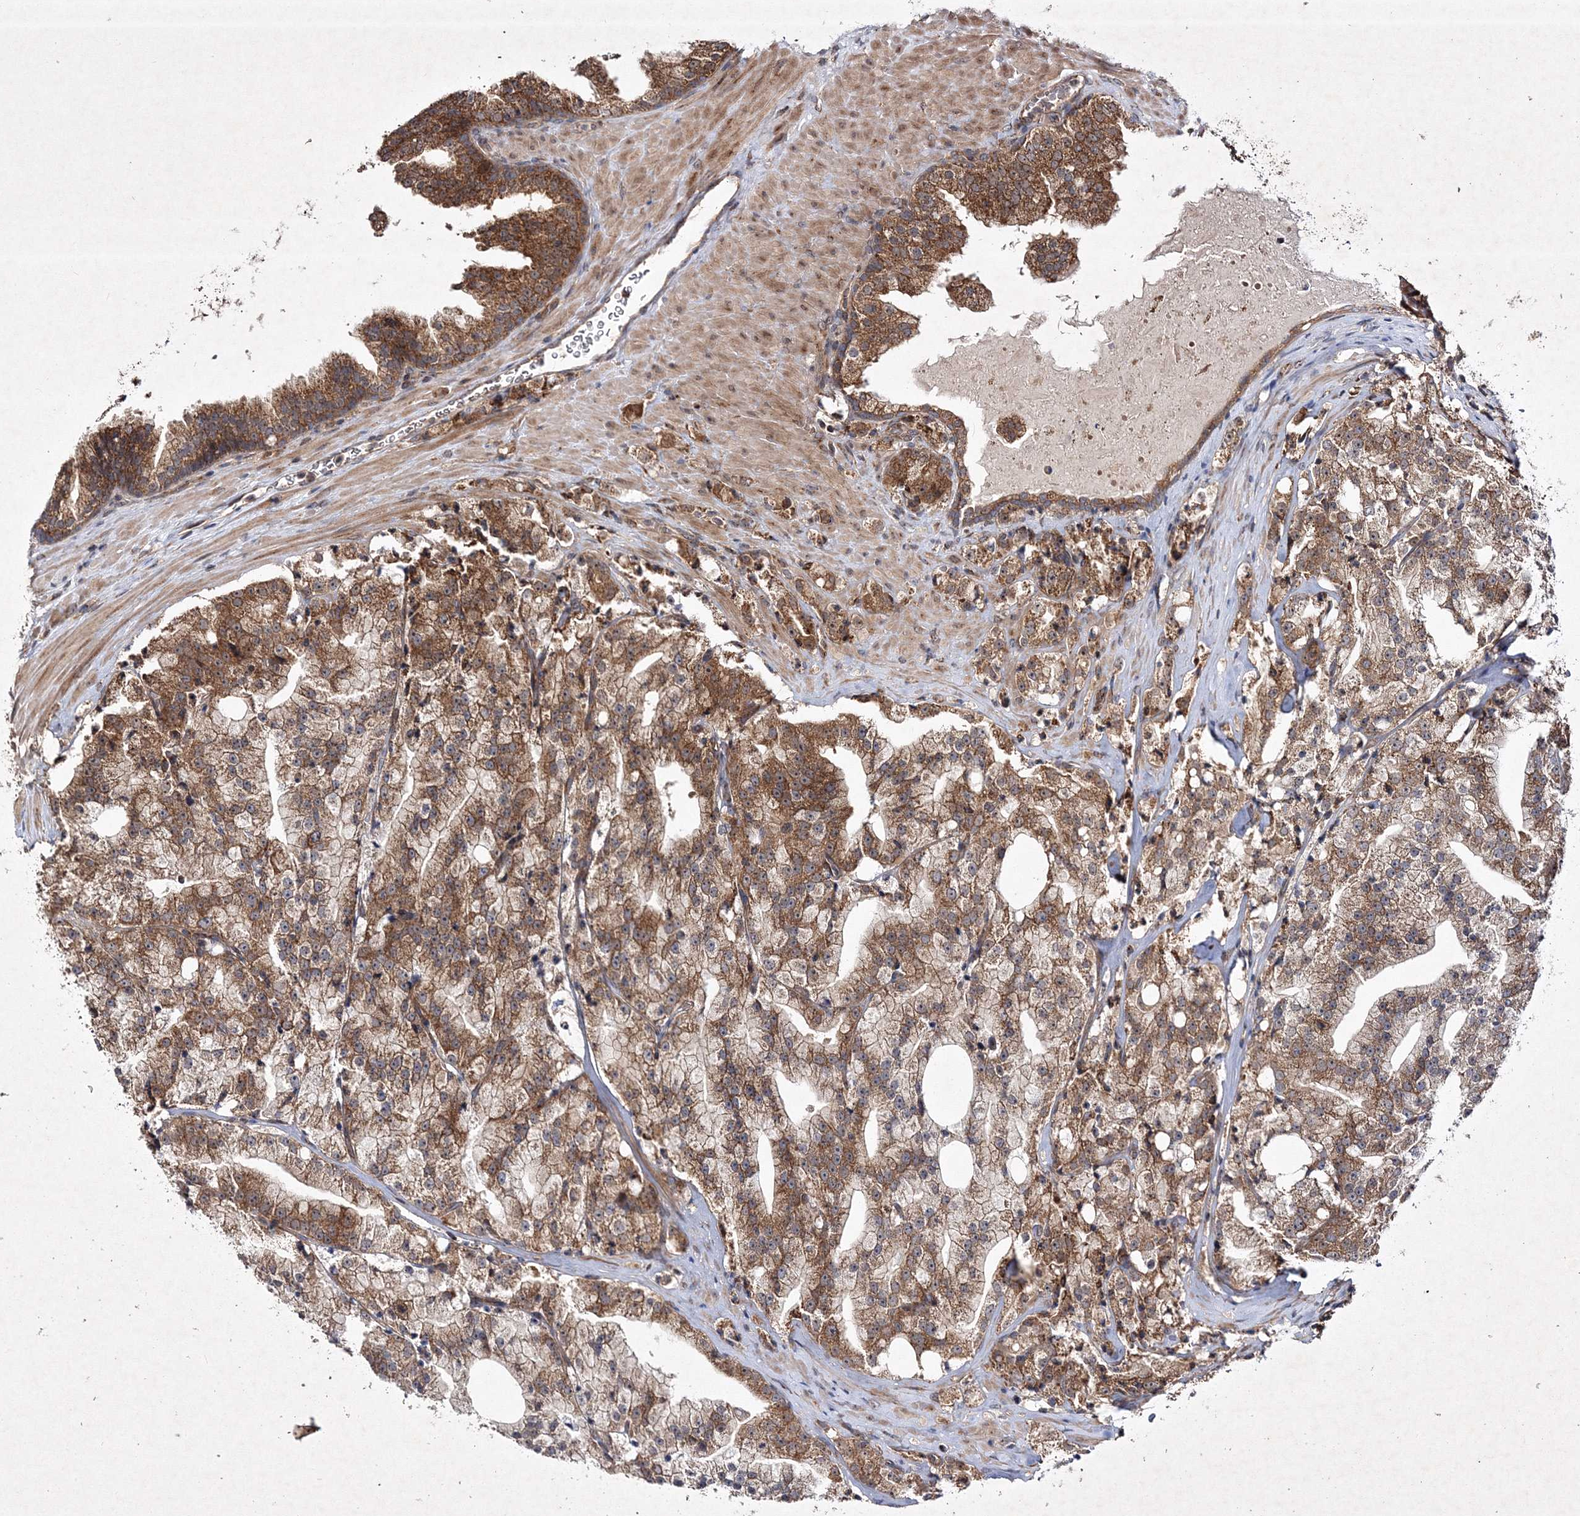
{"staining": {"intensity": "strong", "quantity": ">75%", "location": "cytoplasmic/membranous"}, "tissue": "prostate cancer", "cell_type": "Tumor cells", "image_type": "cancer", "snomed": [{"axis": "morphology", "description": "Adenocarcinoma, High grade"}, {"axis": "topography", "description": "Prostate"}], "caption": "DAB immunohistochemical staining of adenocarcinoma (high-grade) (prostate) demonstrates strong cytoplasmic/membranous protein staining in about >75% of tumor cells.", "gene": "SCRN3", "patient": {"sex": "male", "age": 64}}